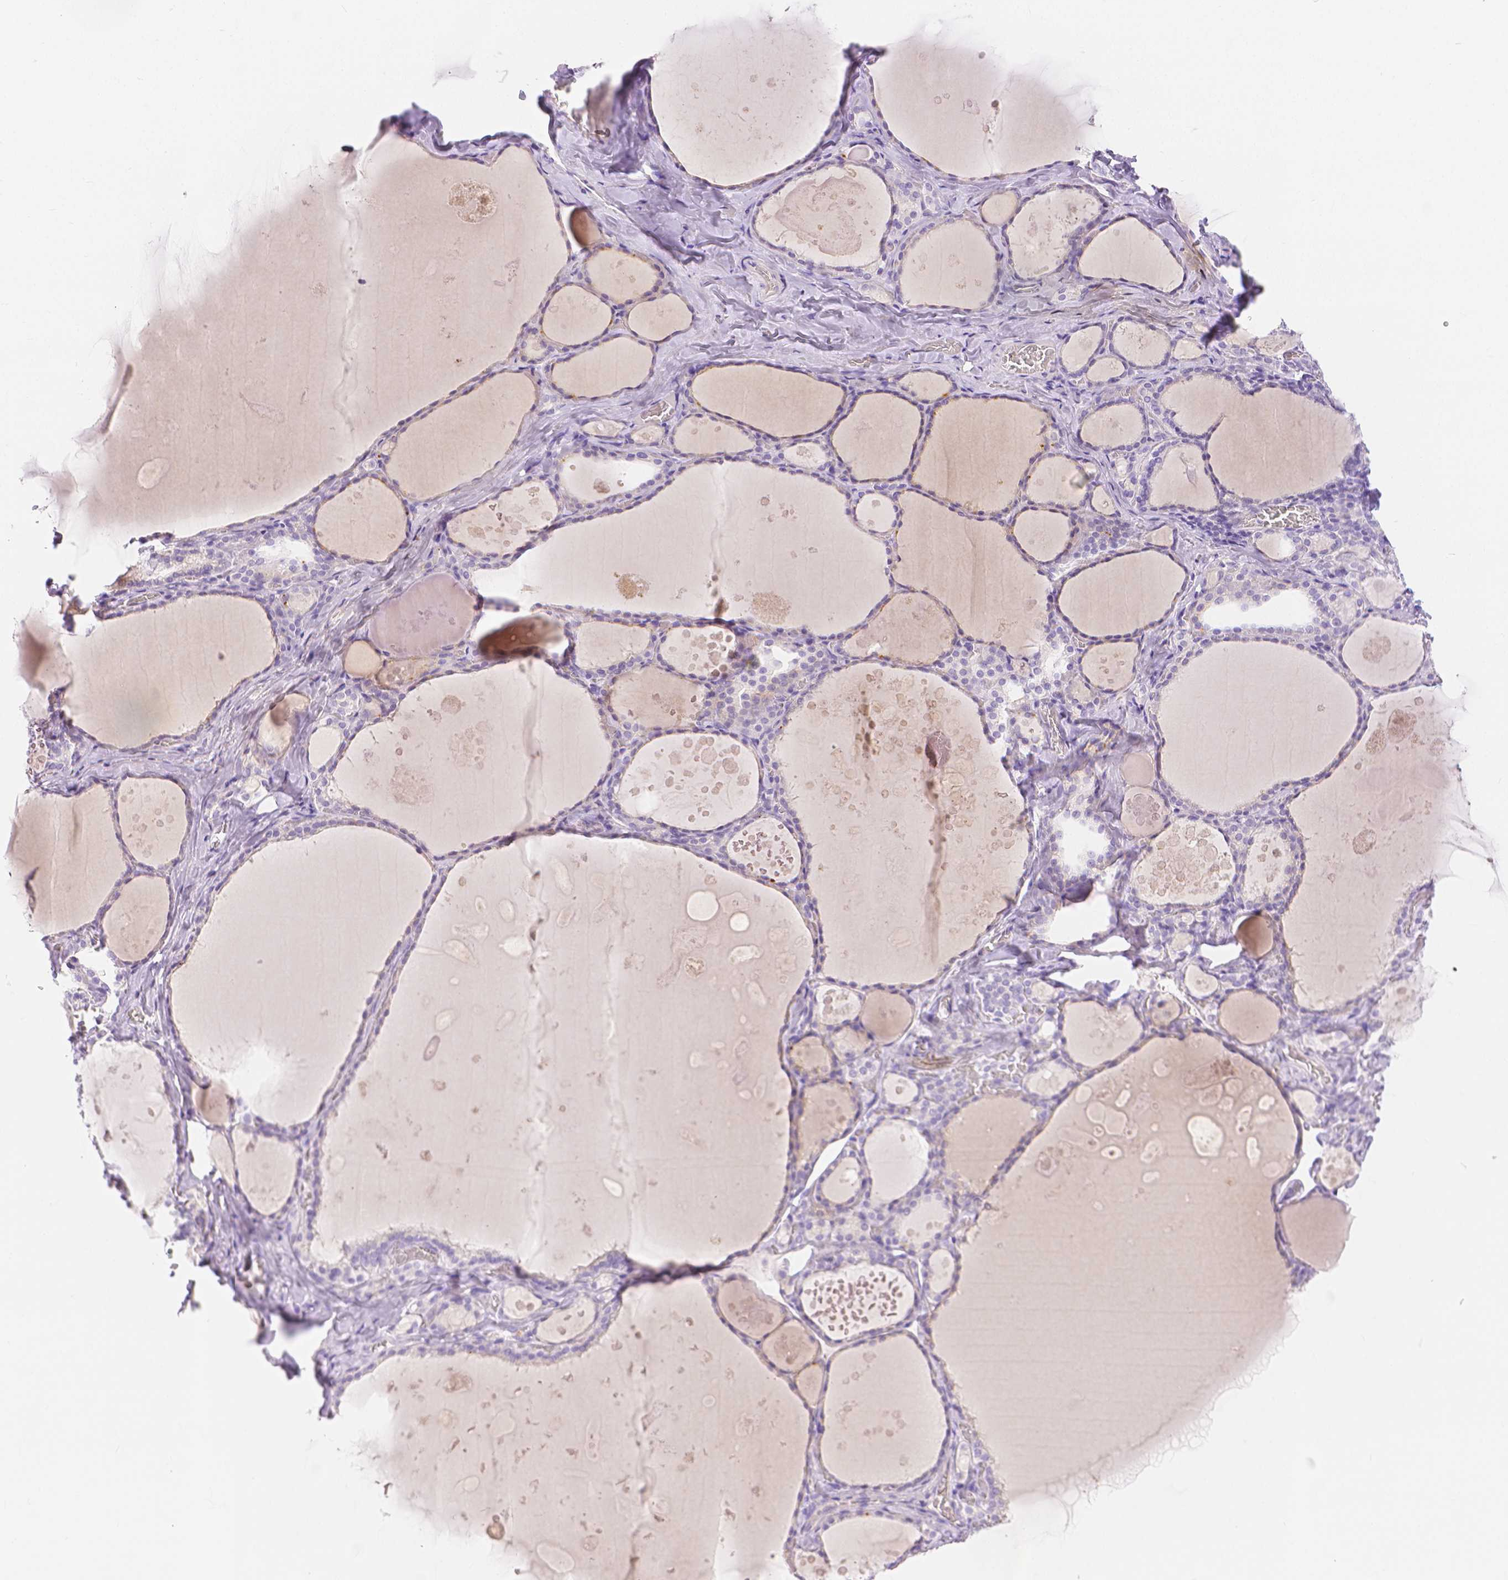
{"staining": {"intensity": "negative", "quantity": "none", "location": "none"}, "tissue": "thyroid gland", "cell_type": "Glandular cells", "image_type": "normal", "snomed": [{"axis": "morphology", "description": "Normal tissue, NOS"}, {"axis": "topography", "description": "Thyroid gland"}], "caption": "This is an IHC image of unremarkable thyroid gland. There is no expression in glandular cells.", "gene": "SLC27A5", "patient": {"sex": "male", "age": 56}}